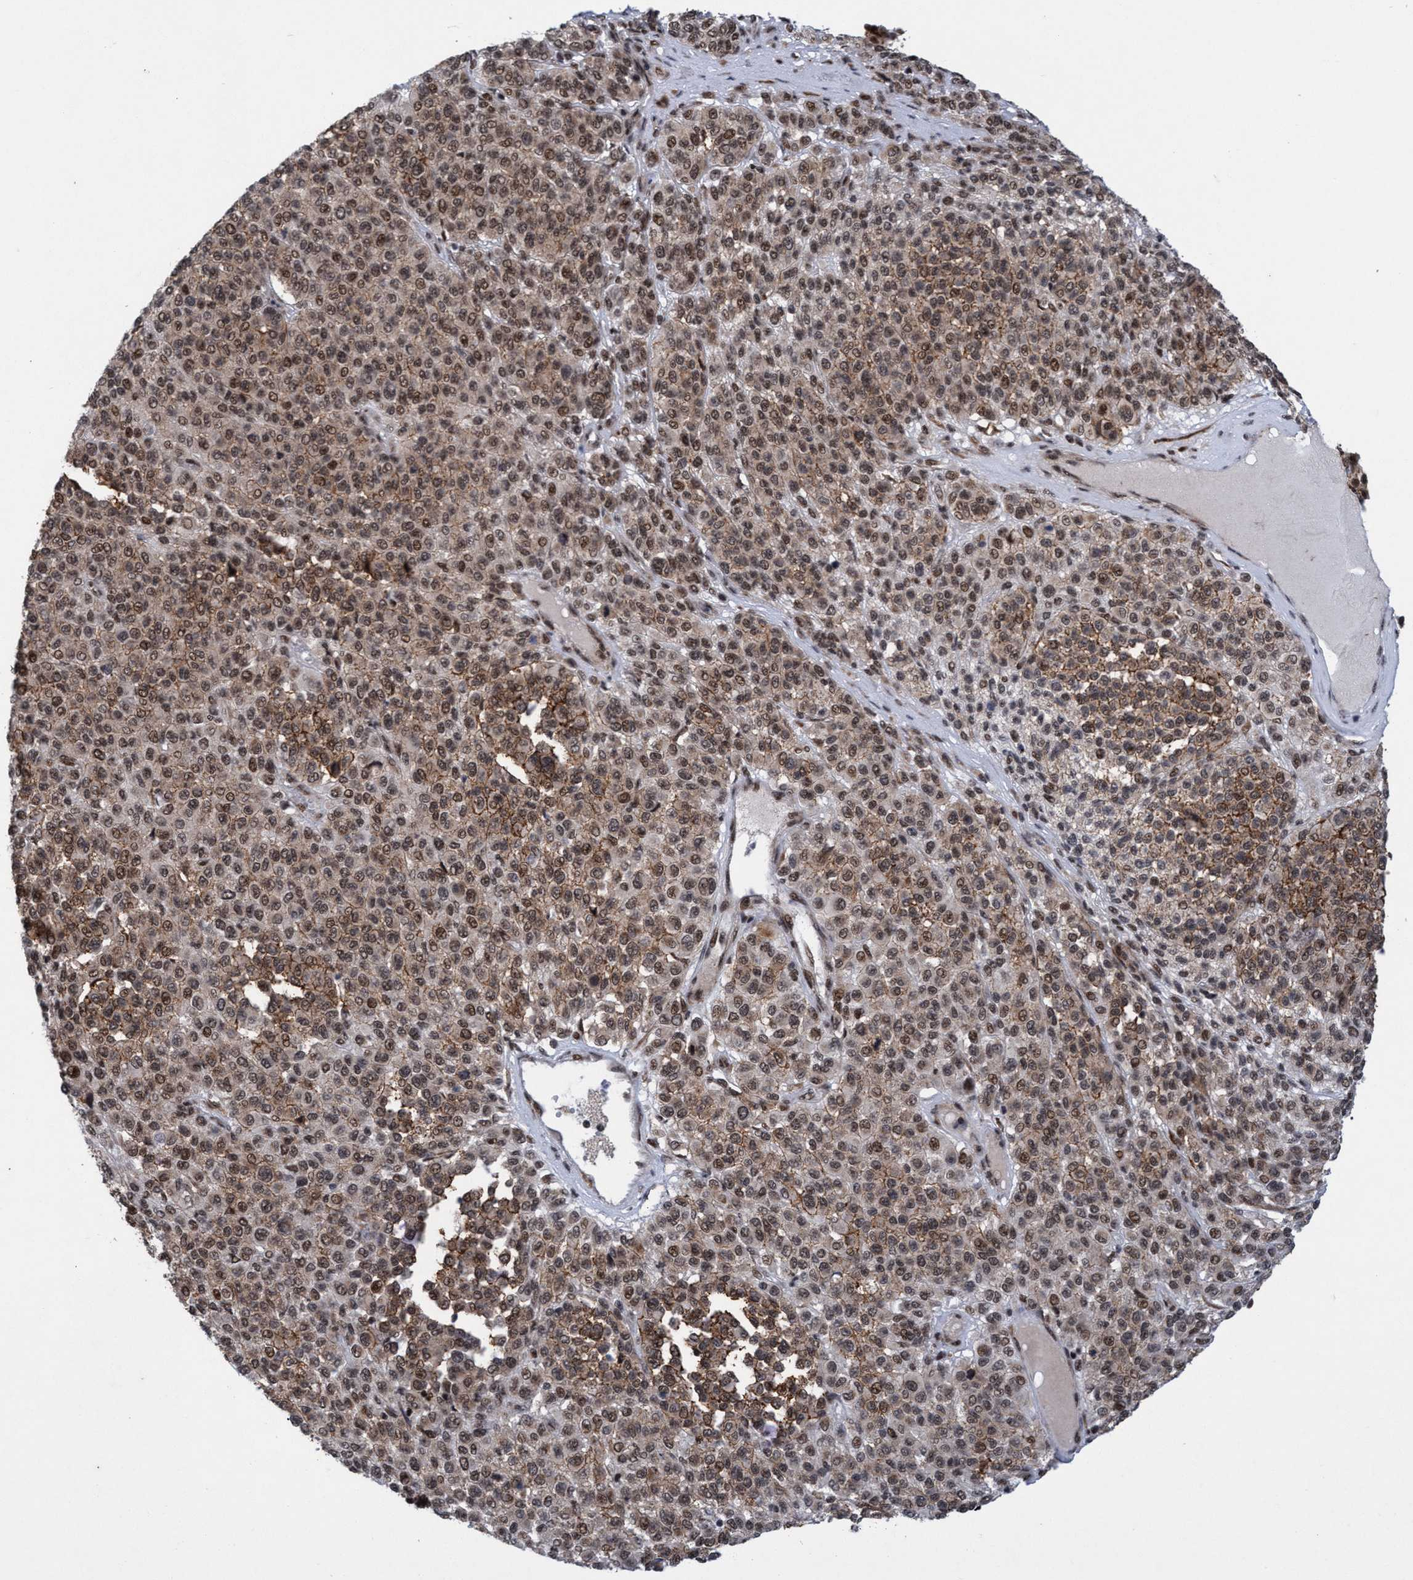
{"staining": {"intensity": "moderate", "quantity": ">75%", "location": "cytoplasmic/membranous,nuclear"}, "tissue": "melanoma", "cell_type": "Tumor cells", "image_type": "cancer", "snomed": [{"axis": "morphology", "description": "Malignant melanoma, Metastatic site"}, {"axis": "topography", "description": "Pancreas"}], "caption": "IHC of melanoma displays medium levels of moderate cytoplasmic/membranous and nuclear expression in about >75% of tumor cells.", "gene": "GLT6D1", "patient": {"sex": "female", "age": 30}}